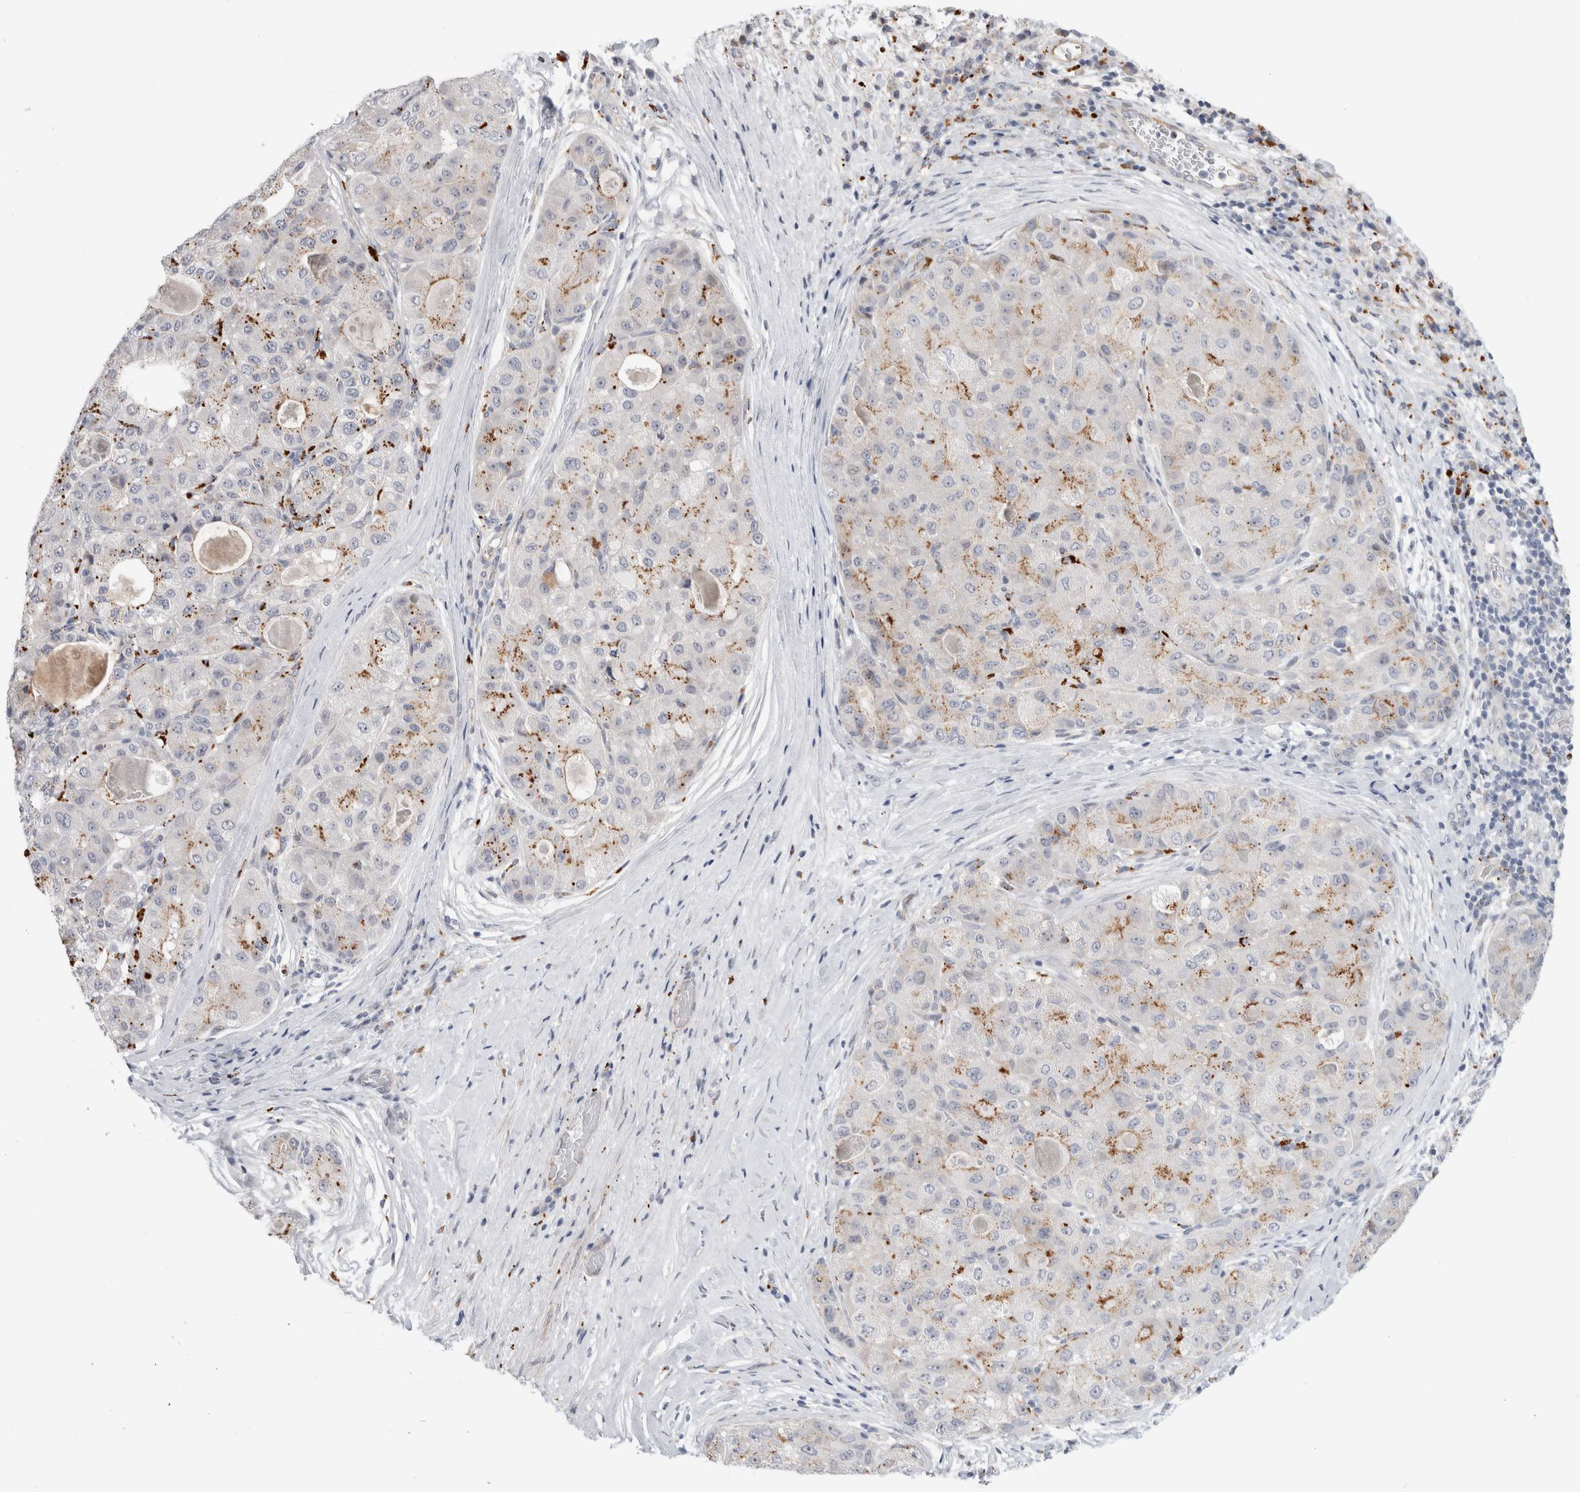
{"staining": {"intensity": "moderate", "quantity": "<25%", "location": "cytoplasmic/membranous"}, "tissue": "liver cancer", "cell_type": "Tumor cells", "image_type": "cancer", "snomed": [{"axis": "morphology", "description": "Carcinoma, Hepatocellular, NOS"}, {"axis": "topography", "description": "Liver"}], "caption": "Liver hepatocellular carcinoma stained for a protein reveals moderate cytoplasmic/membranous positivity in tumor cells.", "gene": "ANKMY1", "patient": {"sex": "male", "age": 80}}